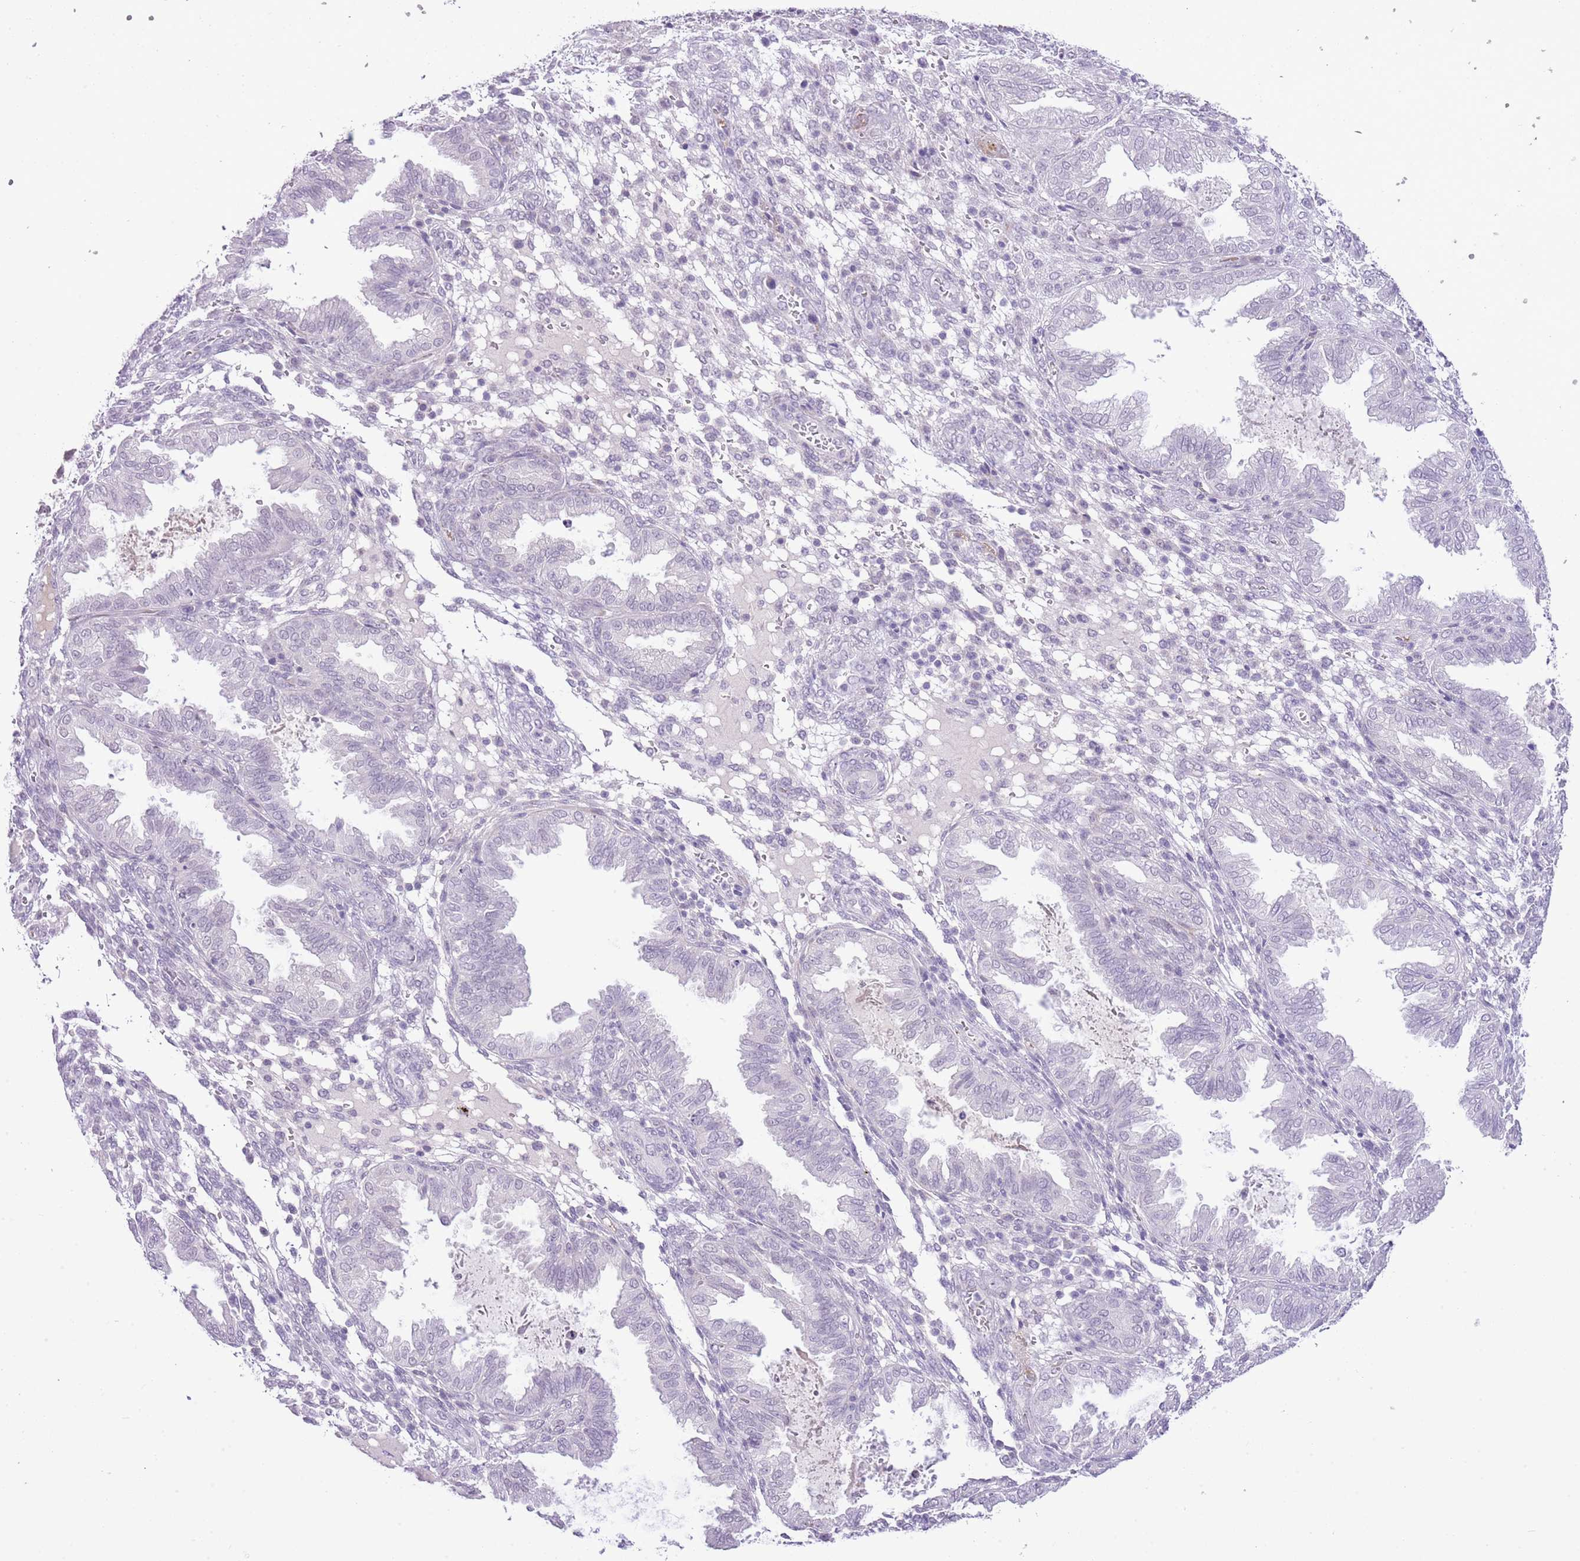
{"staining": {"intensity": "negative", "quantity": "none", "location": "none"}, "tissue": "endometrium", "cell_type": "Cells in endometrial stroma", "image_type": "normal", "snomed": [{"axis": "morphology", "description": "Normal tissue, NOS"}, {"axis": "topography", "description": "Endometrium"}], "caption": "Cells in endometrial stroma show no significant protein positivity in benign endometrium. (Immunohistochemistry (ihc), brightfield microscopy, high magnification).", "gene": "MIDN", "patient": {"sex": "female", "age": 33}}